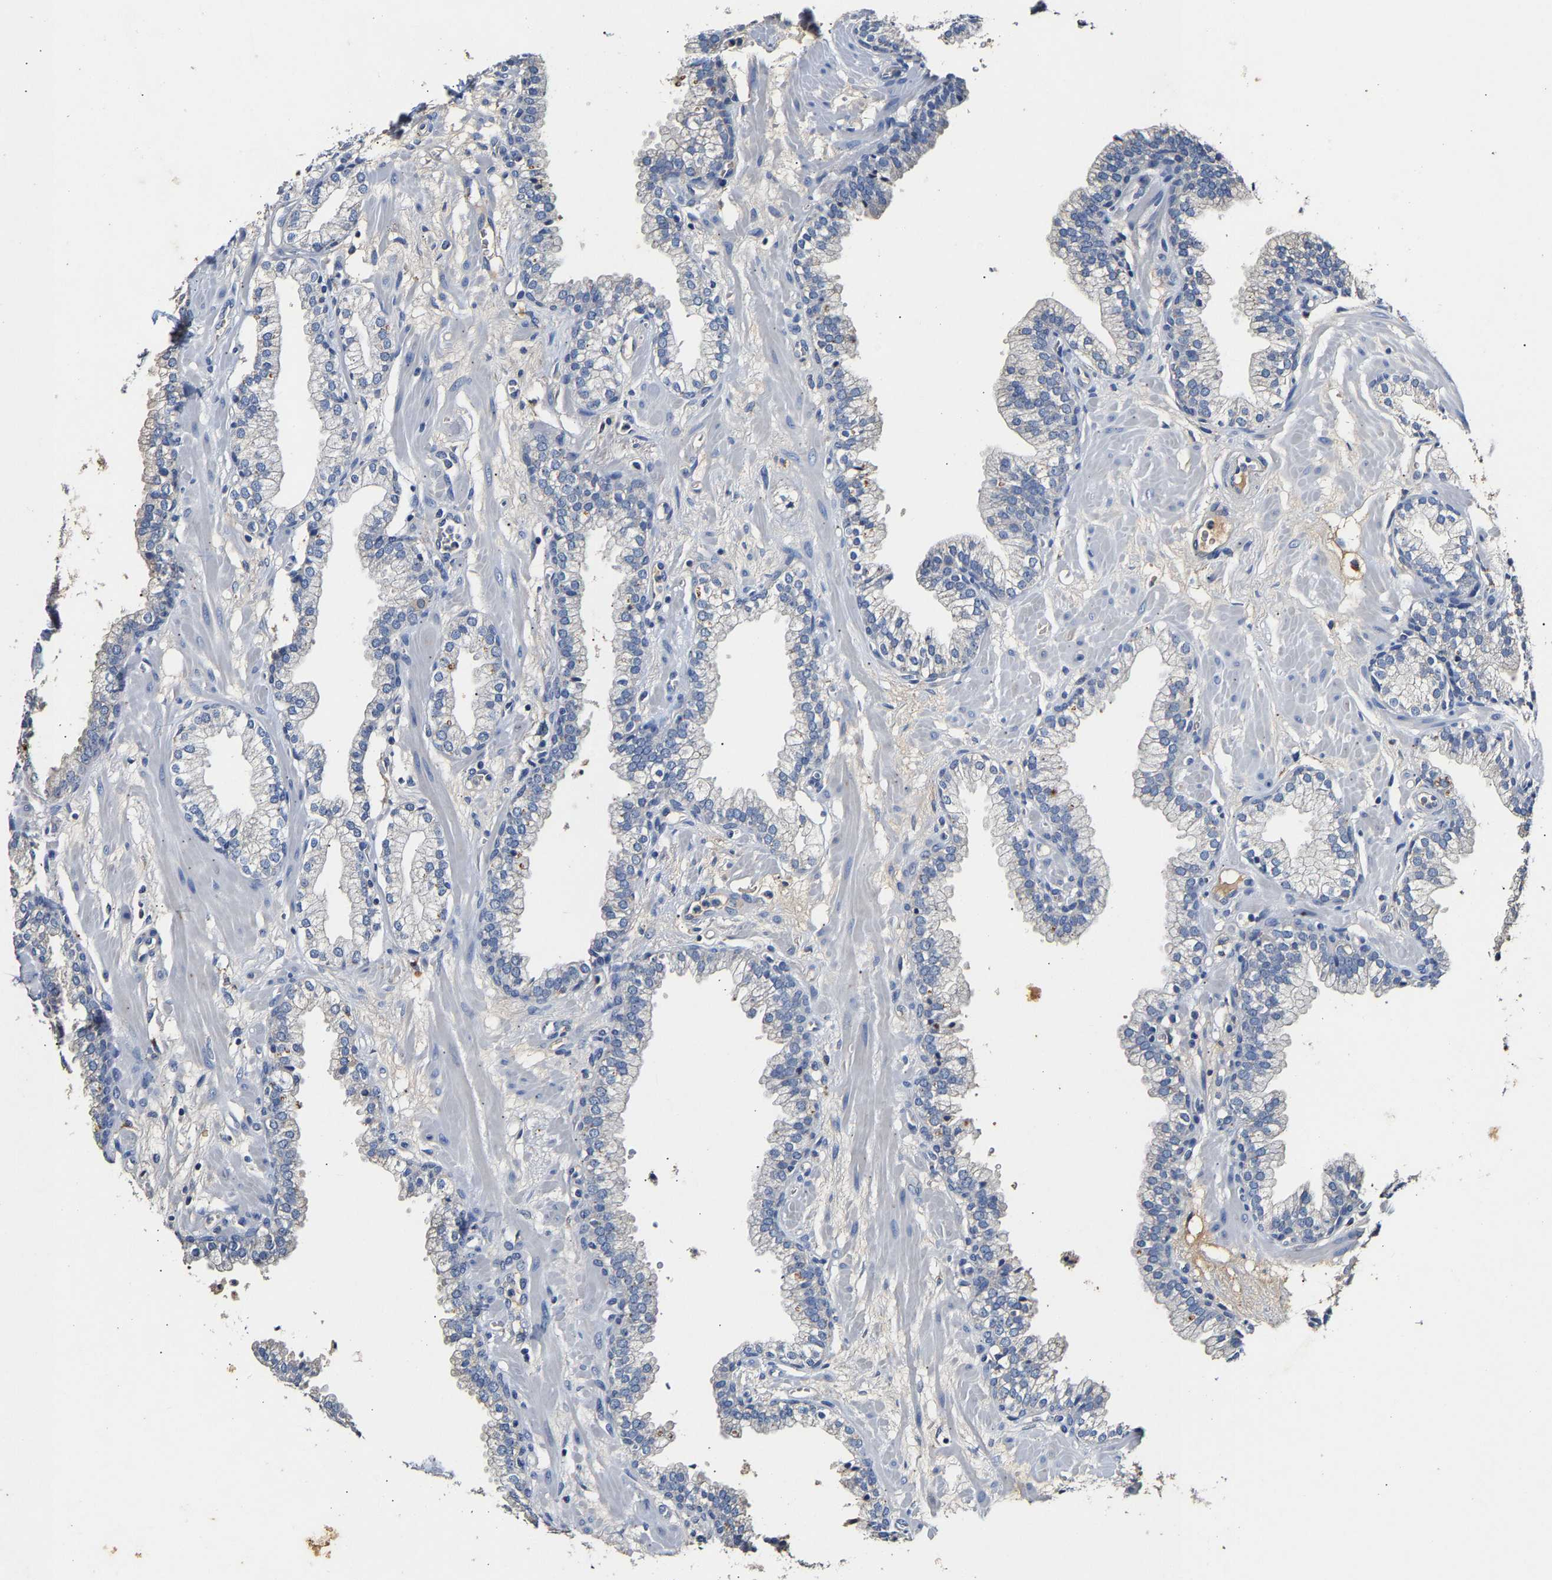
{"staining": {"intensity": "negative", "quantity": "none", "location": "none"}, "tissue": "prostate", "cell_type": "Glandular cells", "image_type": "normal", "snomed": [{"axis": "morphology", "description": "Normal tissue, NOS"}, {"axis": "morphology", "description": "Urothelial carcinoma, Low grade"}, {"axis": "topography", "description": "Urinary bladder"}, {"axis": "topography", "description": "Prostate"}], "caption": "Immunohistochemical staining of unremarkable human prostate shows no significant positivity in glandular cells. Nuclei are stained in blue.", "gene": "SLCO2B1", "patient": {"sex": "male", "age": 60}}